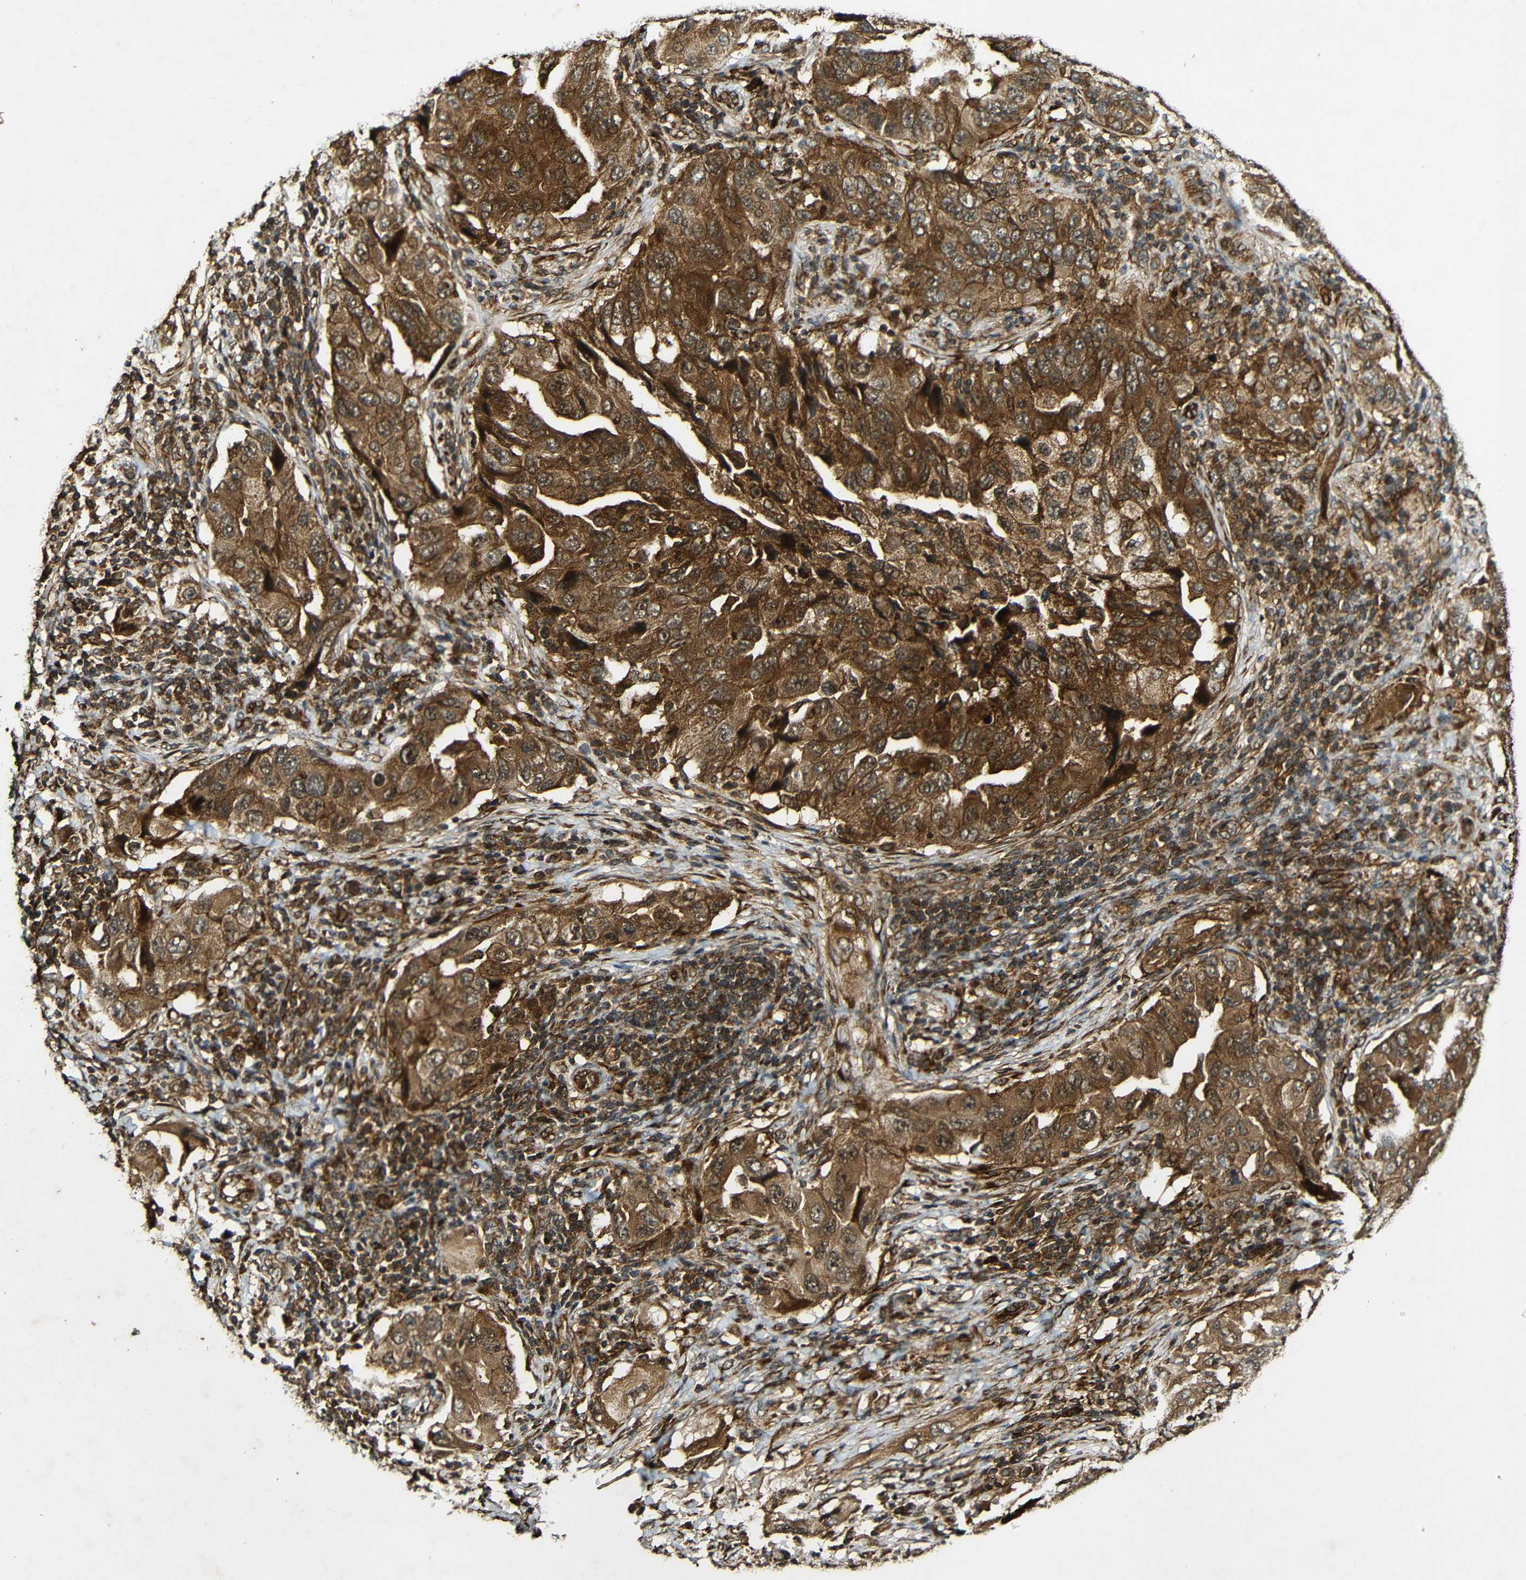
{"staining": {"intensity": "strong", "quantity": ">75%", "location": "cytoplasmic/membranous"}, "tissue": "lung cancer", "cell_type": "Tumor cells", "image_type": "cancer", "snomed": [{"axis": "morphology", "description": "Adenocarcinoma, NOS"}, {"axis": "topography", "description": "Lung"}], "caption": "This image shows immunohistochemistry (IHC) staining of human lung cancer (adenocarcinoma), with high strong cytoplasmic/membranous expression in approximately >75% of tumor cells.", "gene": "CASP8", "patient": {"sex": "female", "age": 65}}